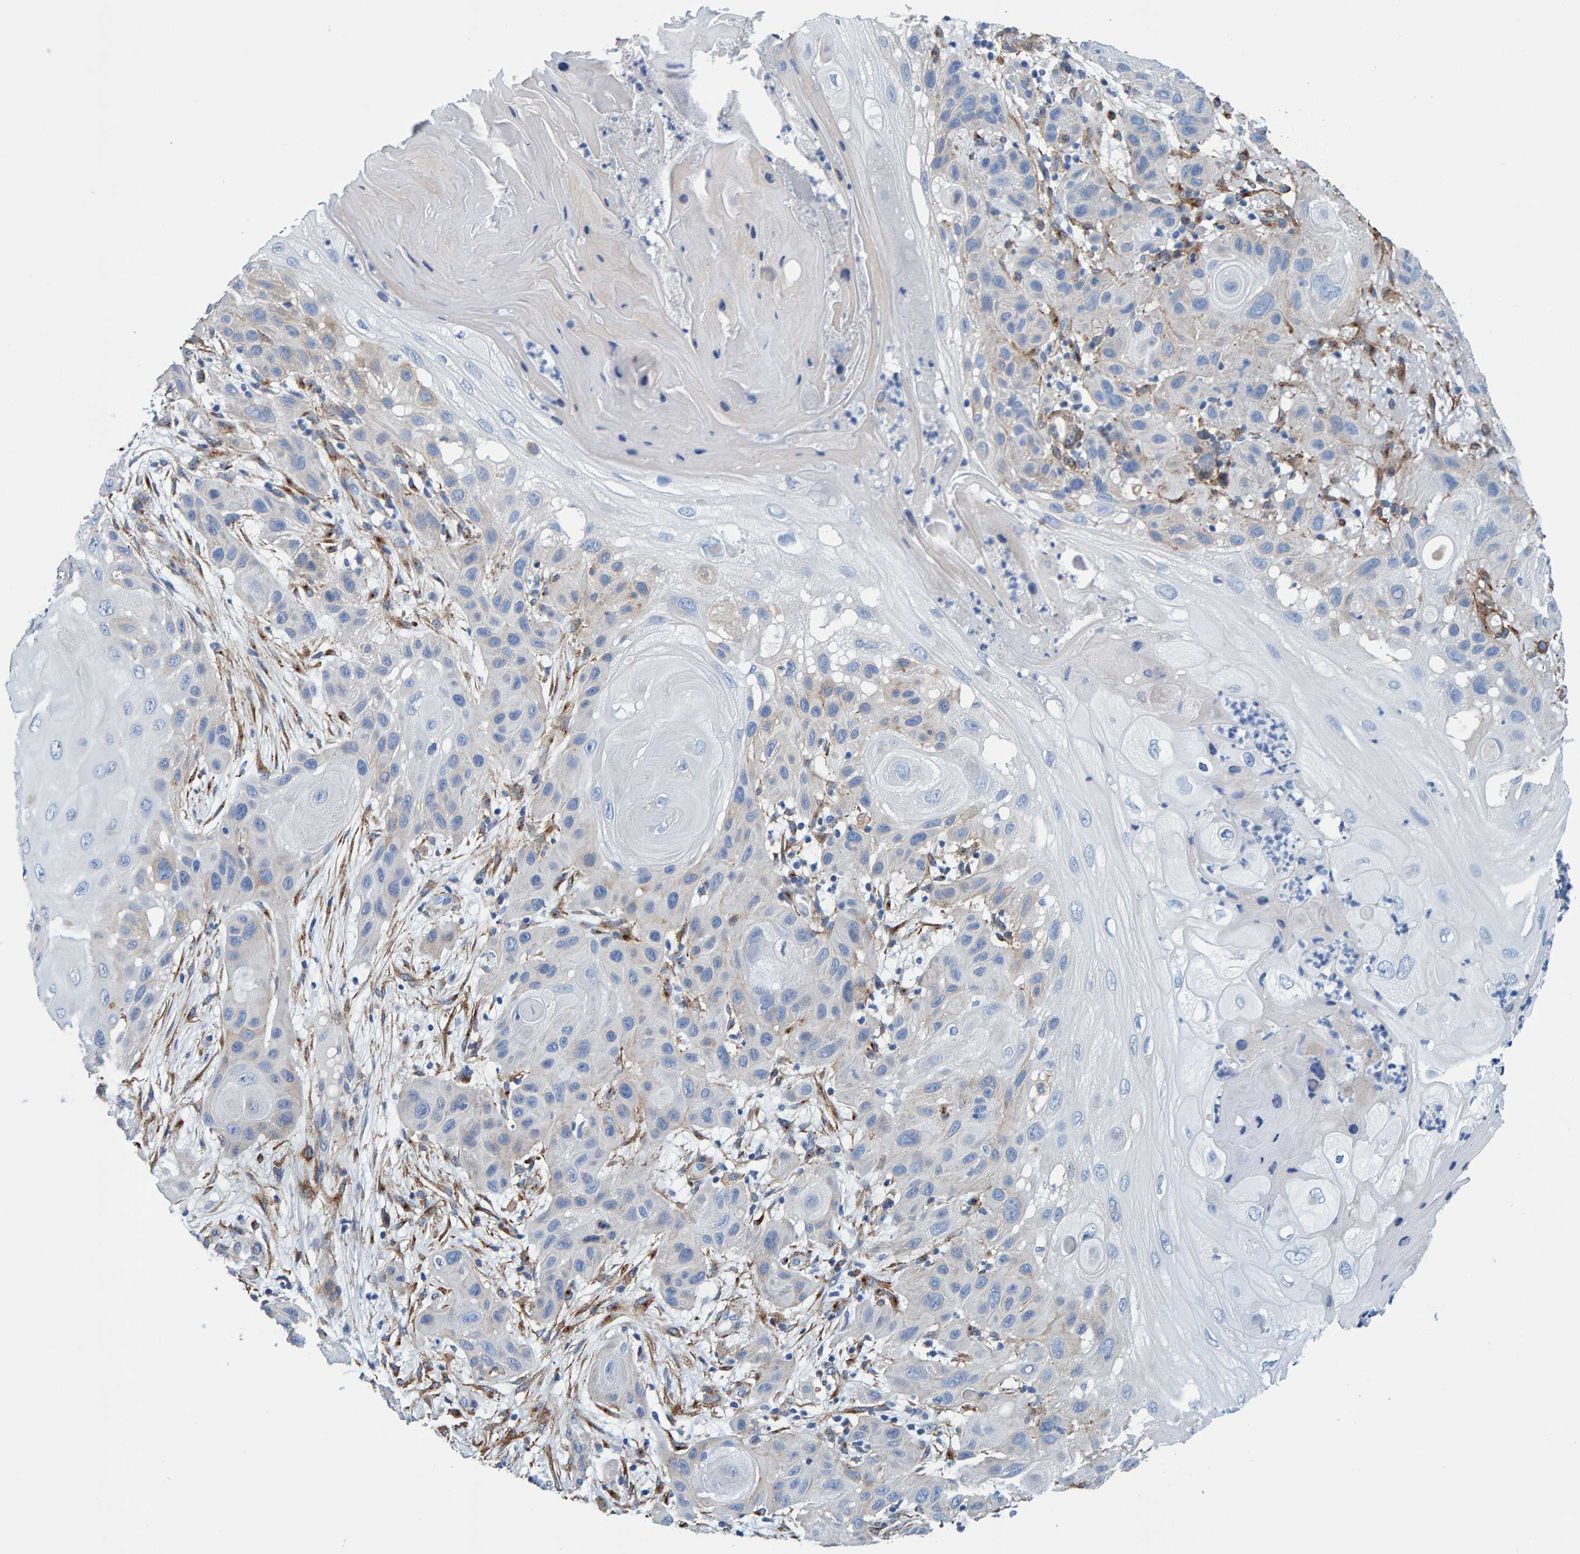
{"staining": {"intensity": "negative", "quantity": "none", "location": "none"}, "tissue": "skin cancer", "cell_type": "Tumor cells", "image_type": "cancer", "snomed": [{"axis": "morphology", "description": "Squamous cell carcinoma, NOS"}, {"axis": "topography", "description": "Skin"}], "caption": "Image shows no protein staining in tumor cells of skin cancer tissue.", "gene": "LRP1", "patient": {"sex": "female", "age": 96}}